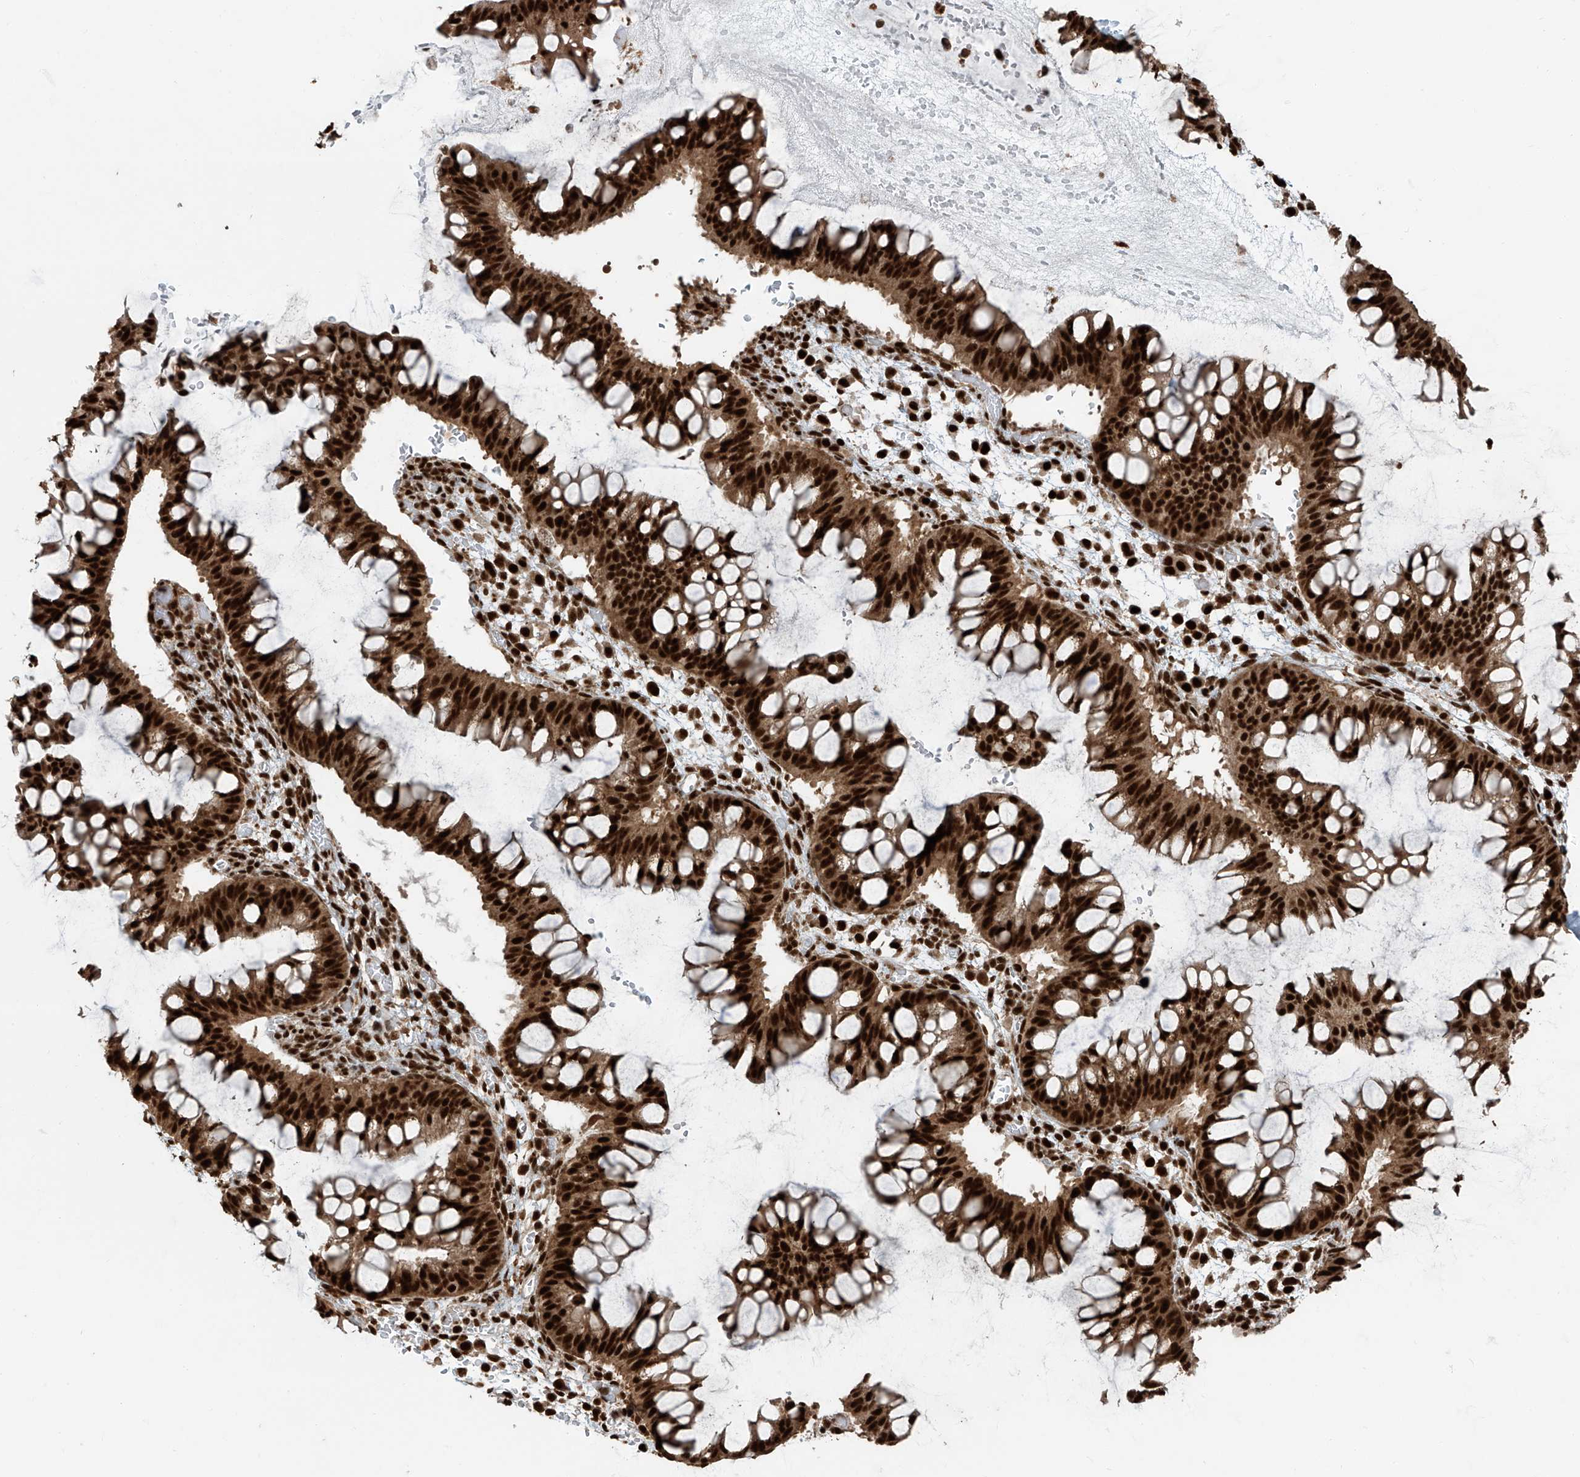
{"staining": {"intensity": "strong", "quantity": ">75%", "location": "nuclear"}, "tissue": "ovarian cancer", "cell_type": "Tumor cells", "image_type": "cancer", "snomed": [{"axis": "morphology", "description": "Cystadenocarcinoma, mucinous, NOS"}, {"axis": "topography", "description": "Ovary"}], "caption": "Immunohistochemical staining of human mucinous cystadenocarcinoma (ovarian) shows high levels of strong nuclear staining in approximately >75% of tumor cells. (brown staining indicates protein expression, while blue staining denotes nuclei).", "gene": "FAM193B", "patient": {"sex": "female", "age": 73}}